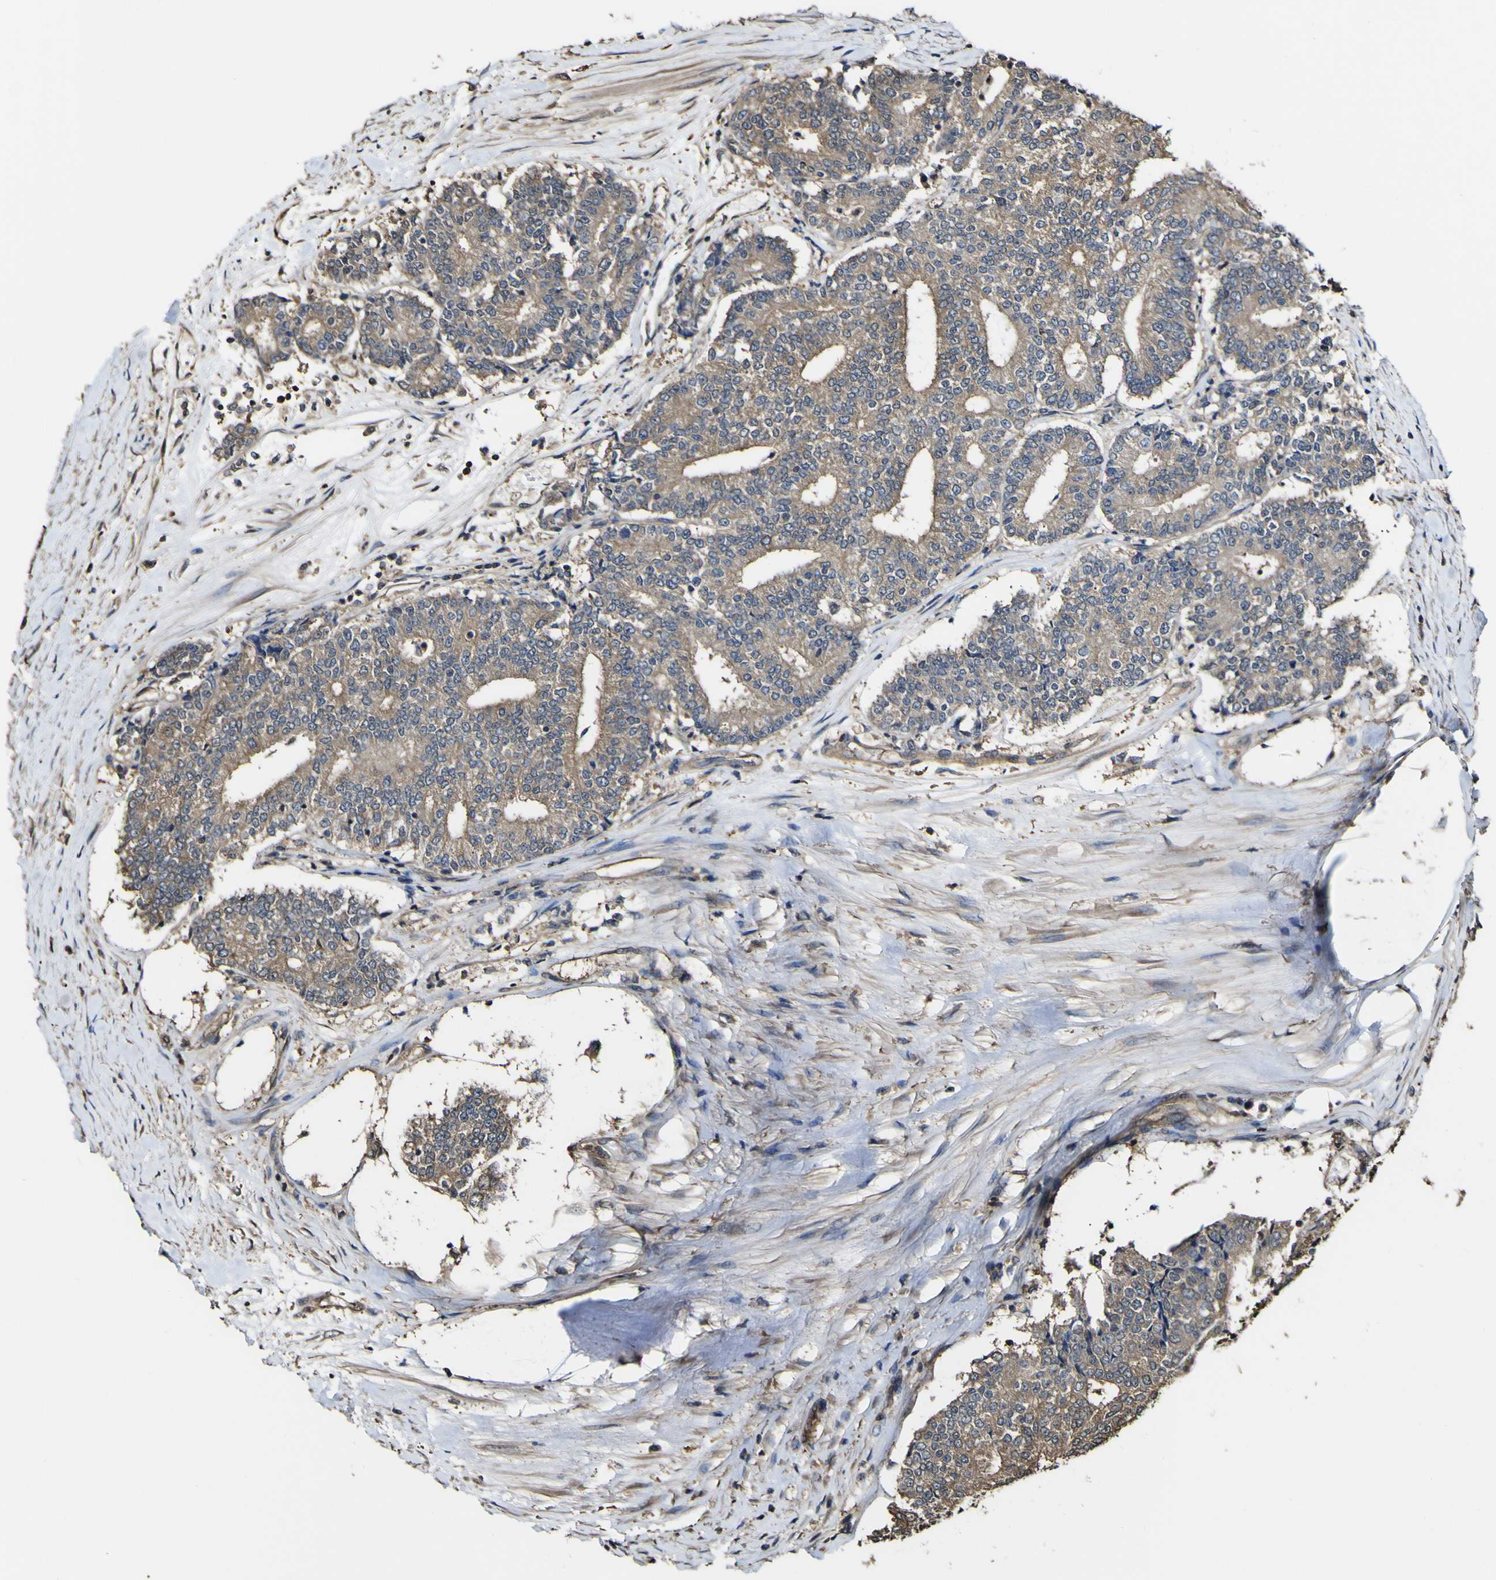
{"staining": {"intensity": "moderate", "quantity": ">75%", "location": "cytoplasmic/membranous"}, "tissue": "prostate cancer", "cell_type": "Tumor cells", "image_type": "cancer", "snomed": [{"axis": "morphology", "description": "Normal tissue, NOS"}, {"axis": "morphology", "description": "Adenocarcinoma, High grade"}, {"axis": "topography", "description": "Prostate"}, {"axis": "topography", "description": "Seminal veicle"}], "caption": "High-magnification brightfield microscopy of prostate adenocarcinoma (high-grade) stained with DAB (brown) and counterstained with hematoxylin (blue). tumor cells exhibit moderate cytoplasmic/membranous positivity is appreciated in approximately>75% of cells. The protein of interest is stained brown, and the nuclei are stained in blue (DAB IHC with brightfield microscopy, high magnification).", "gene": "PTPRR", "patient": {"sex": "male", "age": 55}}